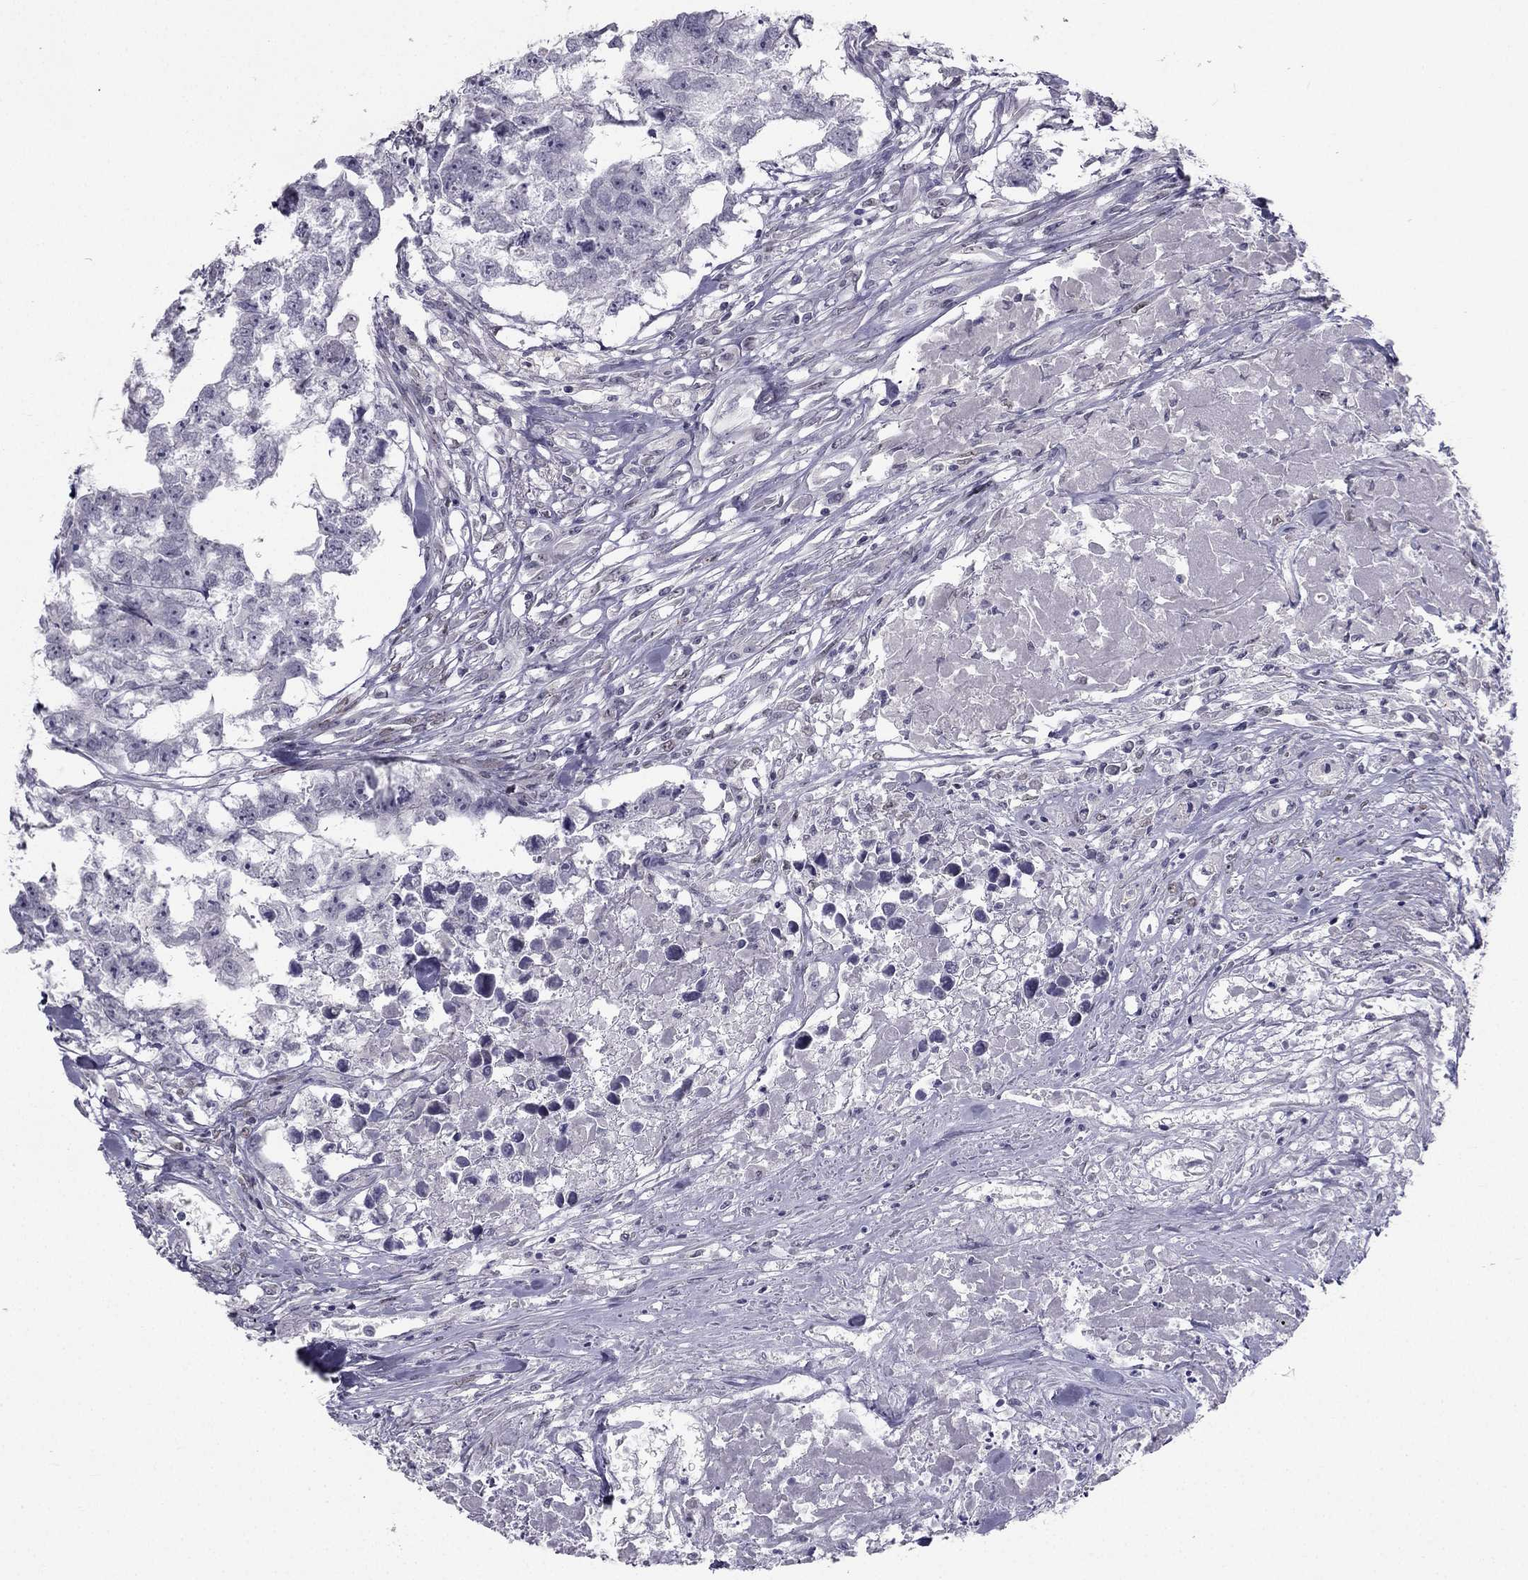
{"staining": {"intensity": "negative", "quantity": "none", "location": "none"}, "tissue": "testis cancer", "cell_type": "Tumor cells", "image_type": "cancer", "snomed": [{"axis": "morphology", "description": "Carcinoma, Embryonal, NOS"}, {"axis": "morphology", "description": "Teratoma, malignant, NOS"}, {"axis": "topography", "description": "Testis"}], "caption": "The histopathology image reveals no significant staining in tumor cells of embryonal carcinoma (testis).", "gene": "TRPS1", "patient": {"sex": "male", "age": 44}}